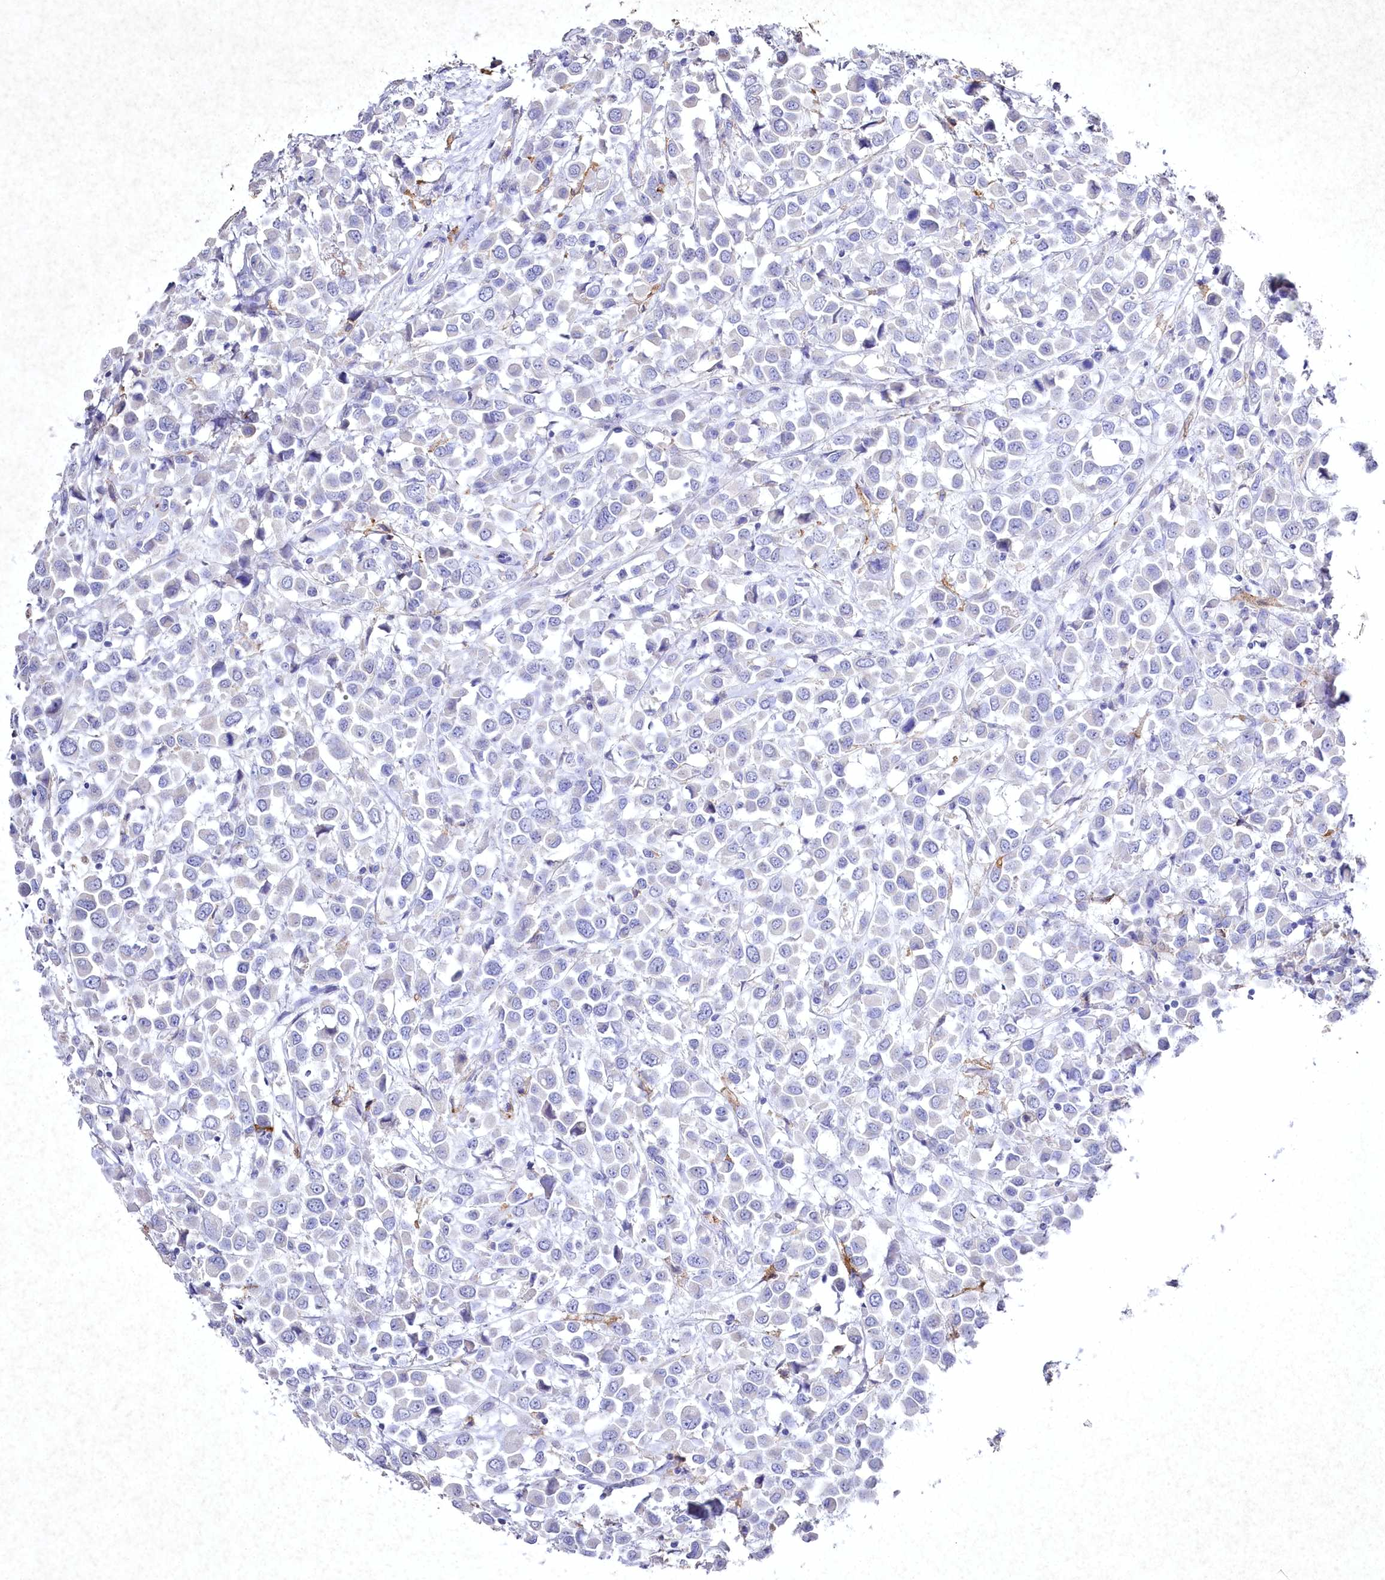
{"staining": {"intensity": "negative", "quantity": "none", "location": "none"}, "tissue": "breast cancer", "cell_type": "Tumor cells", "image_type": "cancer", "snomed": [{"axis": "morphology", "description": "Duct carcinoma"}, {"axis": "topography", "description": "Breast"}], "caption": "Immunohistochemistry image of breast cancer (intraductal carcinoma) stained for a protein (brown), which reveals no staining in tumor cells.", "gene": "CLEC4M", "patient": {"sex": "female", "age": 61}}